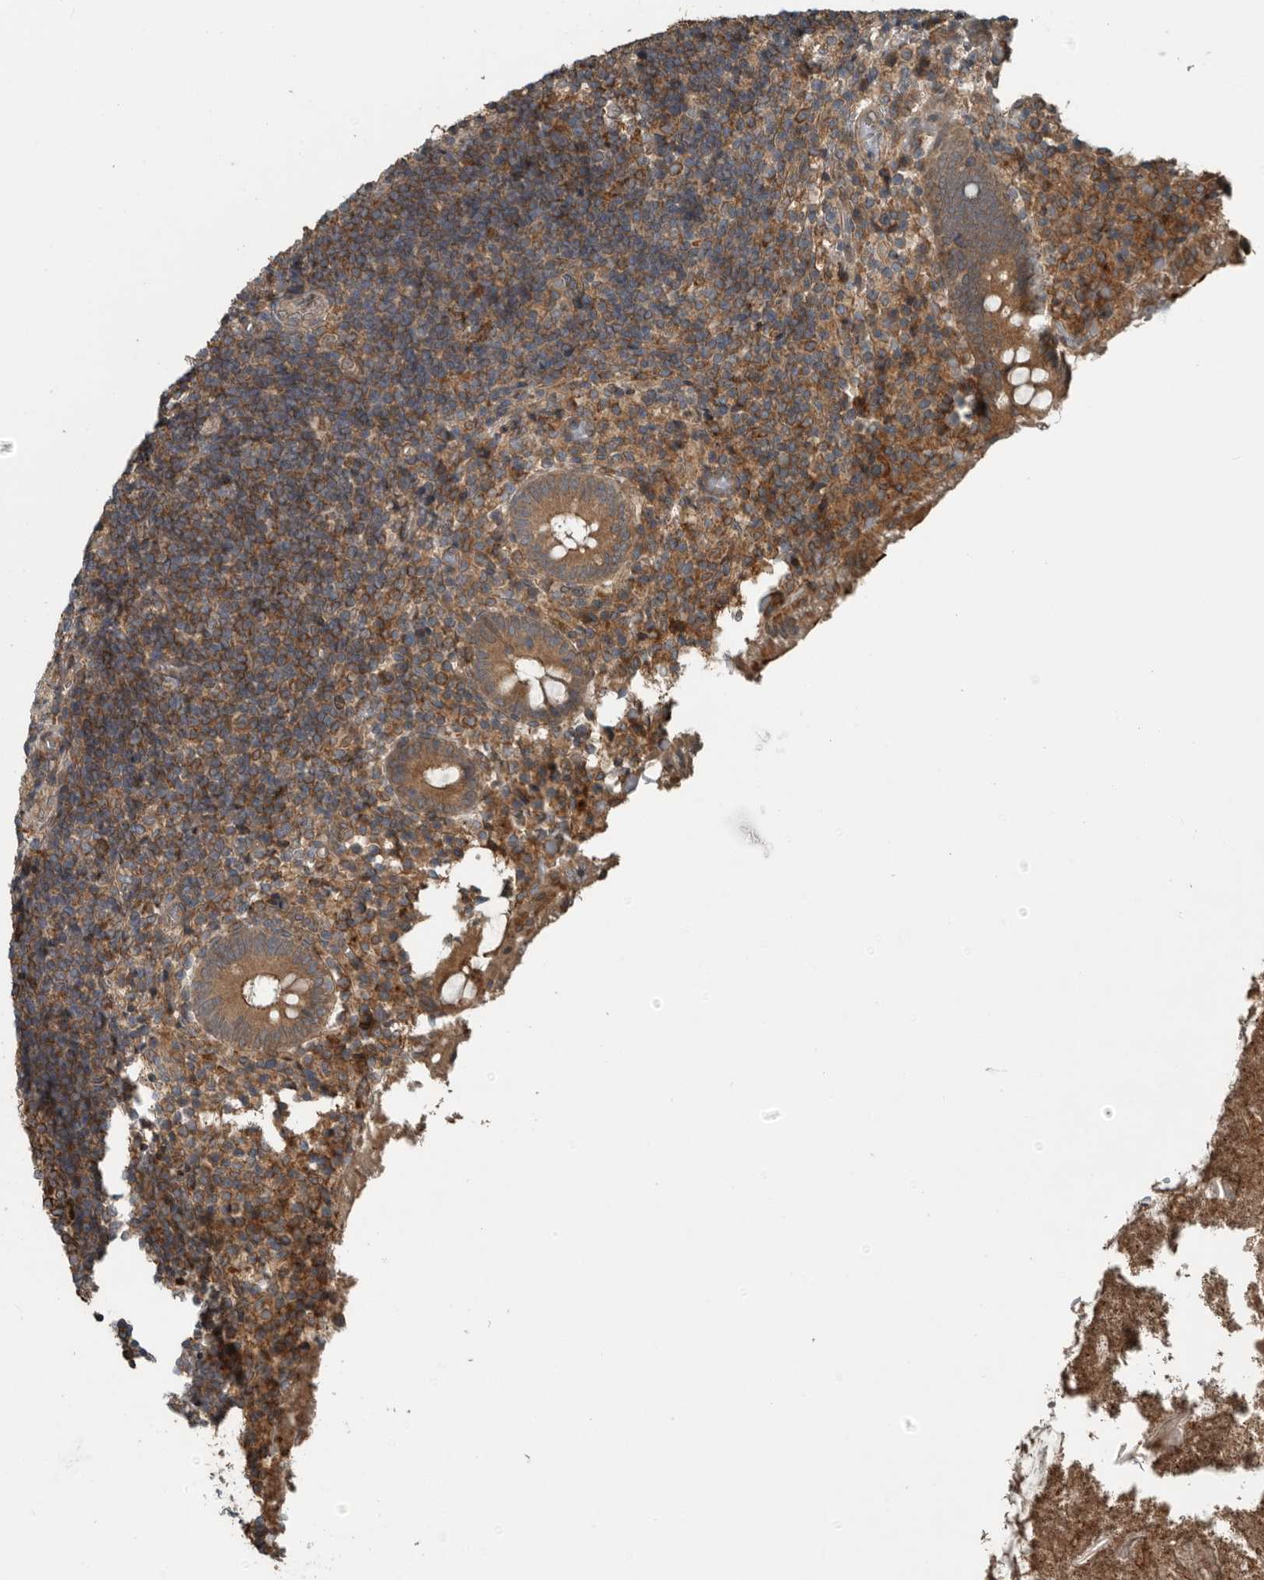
{"staining": {"intensity": "strong", "quantity": ">75%", "location": "cytoplasmic/membranous"}, "tissue": "appendix", "cell_type": "Glandular cells", "image_type": "normal", "snomed": [{"axis": "morphology", "description": "Normal tissue, NOS"}, {"axis": "topography", "description": "Appendix"}], "caption": "Appendix stained with DAB (3,3'-diaminobenzidine) immunohistochemistry (IHC) reveals high levels of strong cytoplasmic/membranous staining in about >75% of glandular cells.", "gene": "AMFR", "patient": {"sex": "female", "age": 17}}